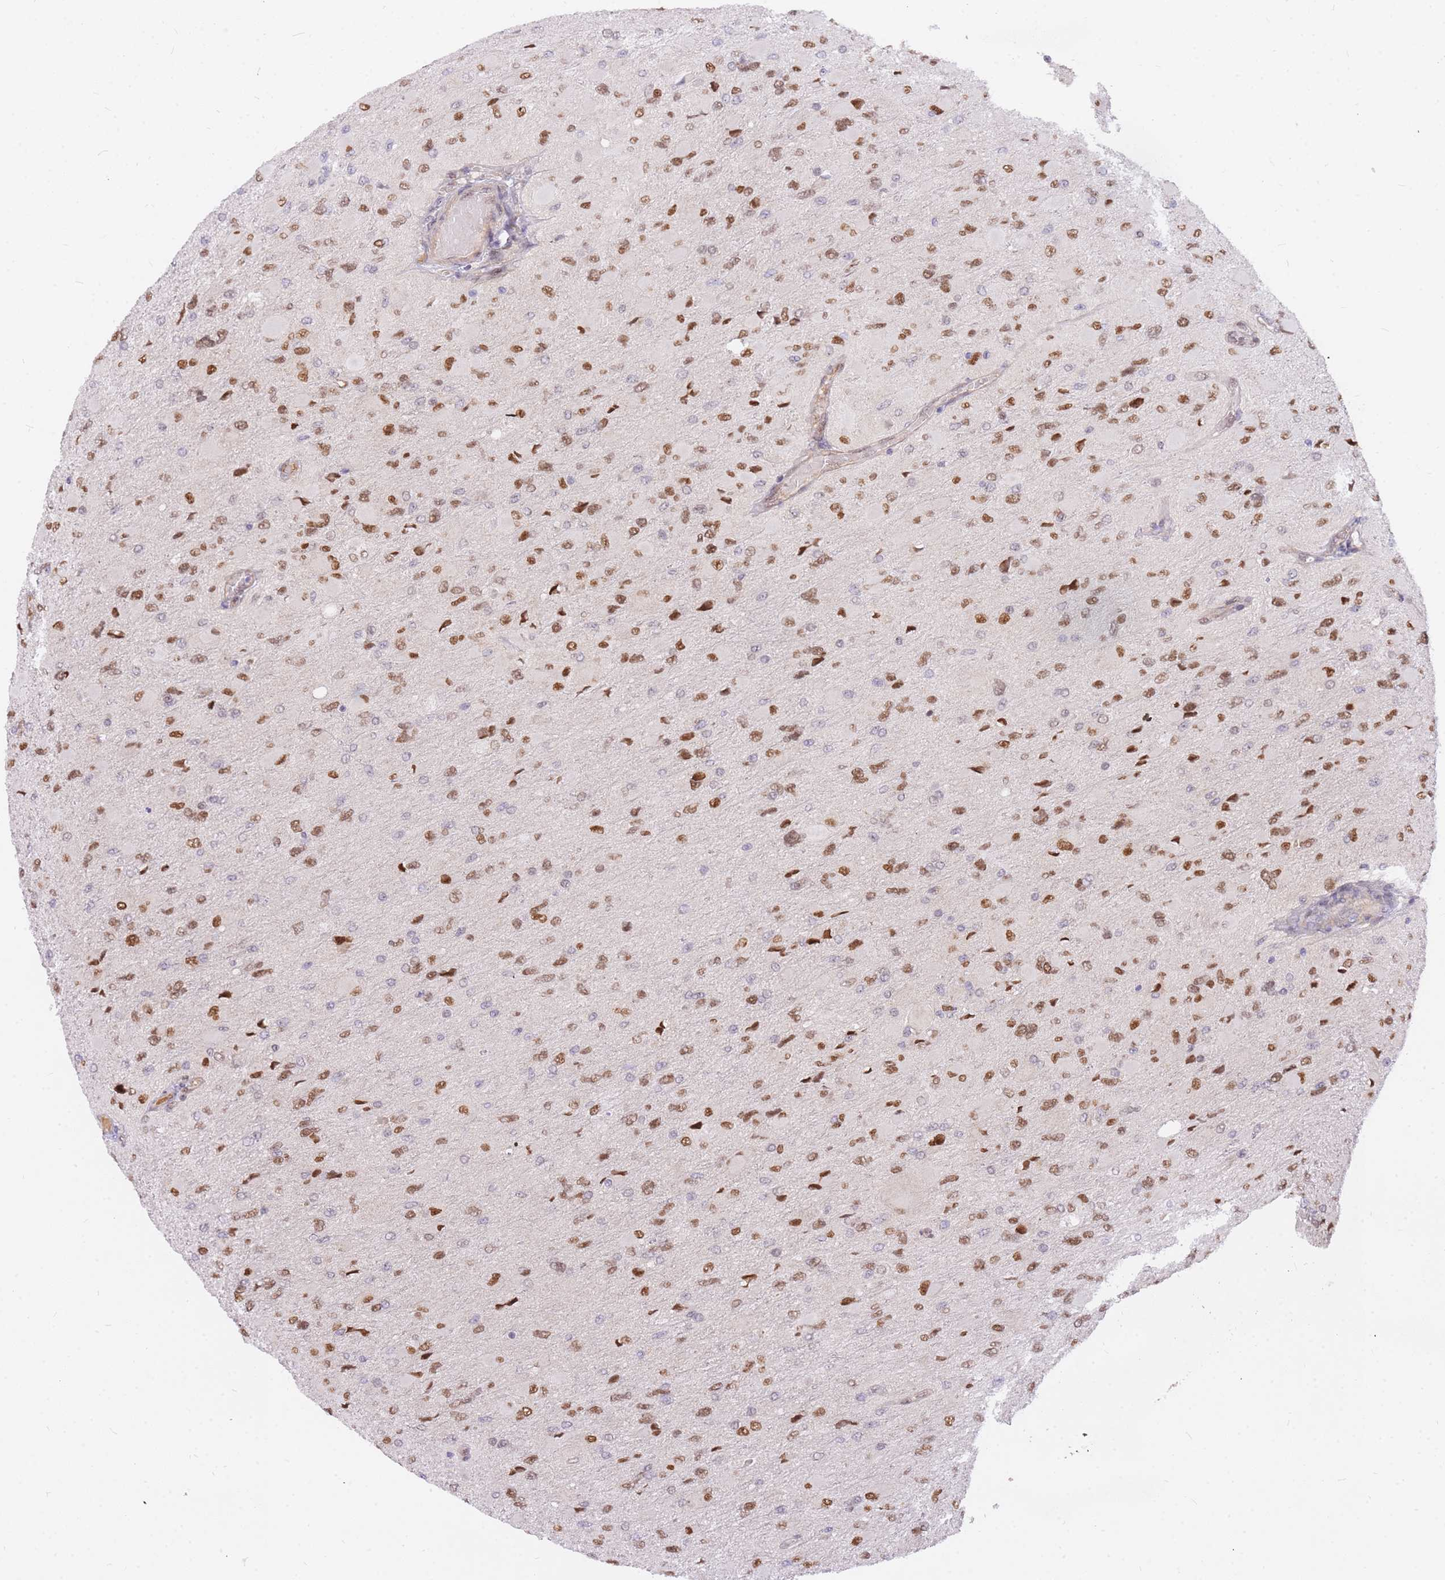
{"staining": {"intensity": "moderate", "quantity": ">75%", "location": "nuclear"}, "tissue": "glioma", "cell_type": "Tumor cells", "image_type": "cancer", "snomed": [{"axis": "morphology", "description": "Glioma, malignant, High grade"}, {"axis": "topography", "description": "Cerebral cortex"}], "caption": "A high-resolution photomicrograph shows IHC staining of high-grade glioma (malignant), which shows moderate nuclear staining in about >75% of tumor cells. (DAB (3,3'-diaminobenzidine) IHC with brightfield microscopy, high magnification).", "gene": "TLE2", "patient": {"sex": "female", "age": 36}}